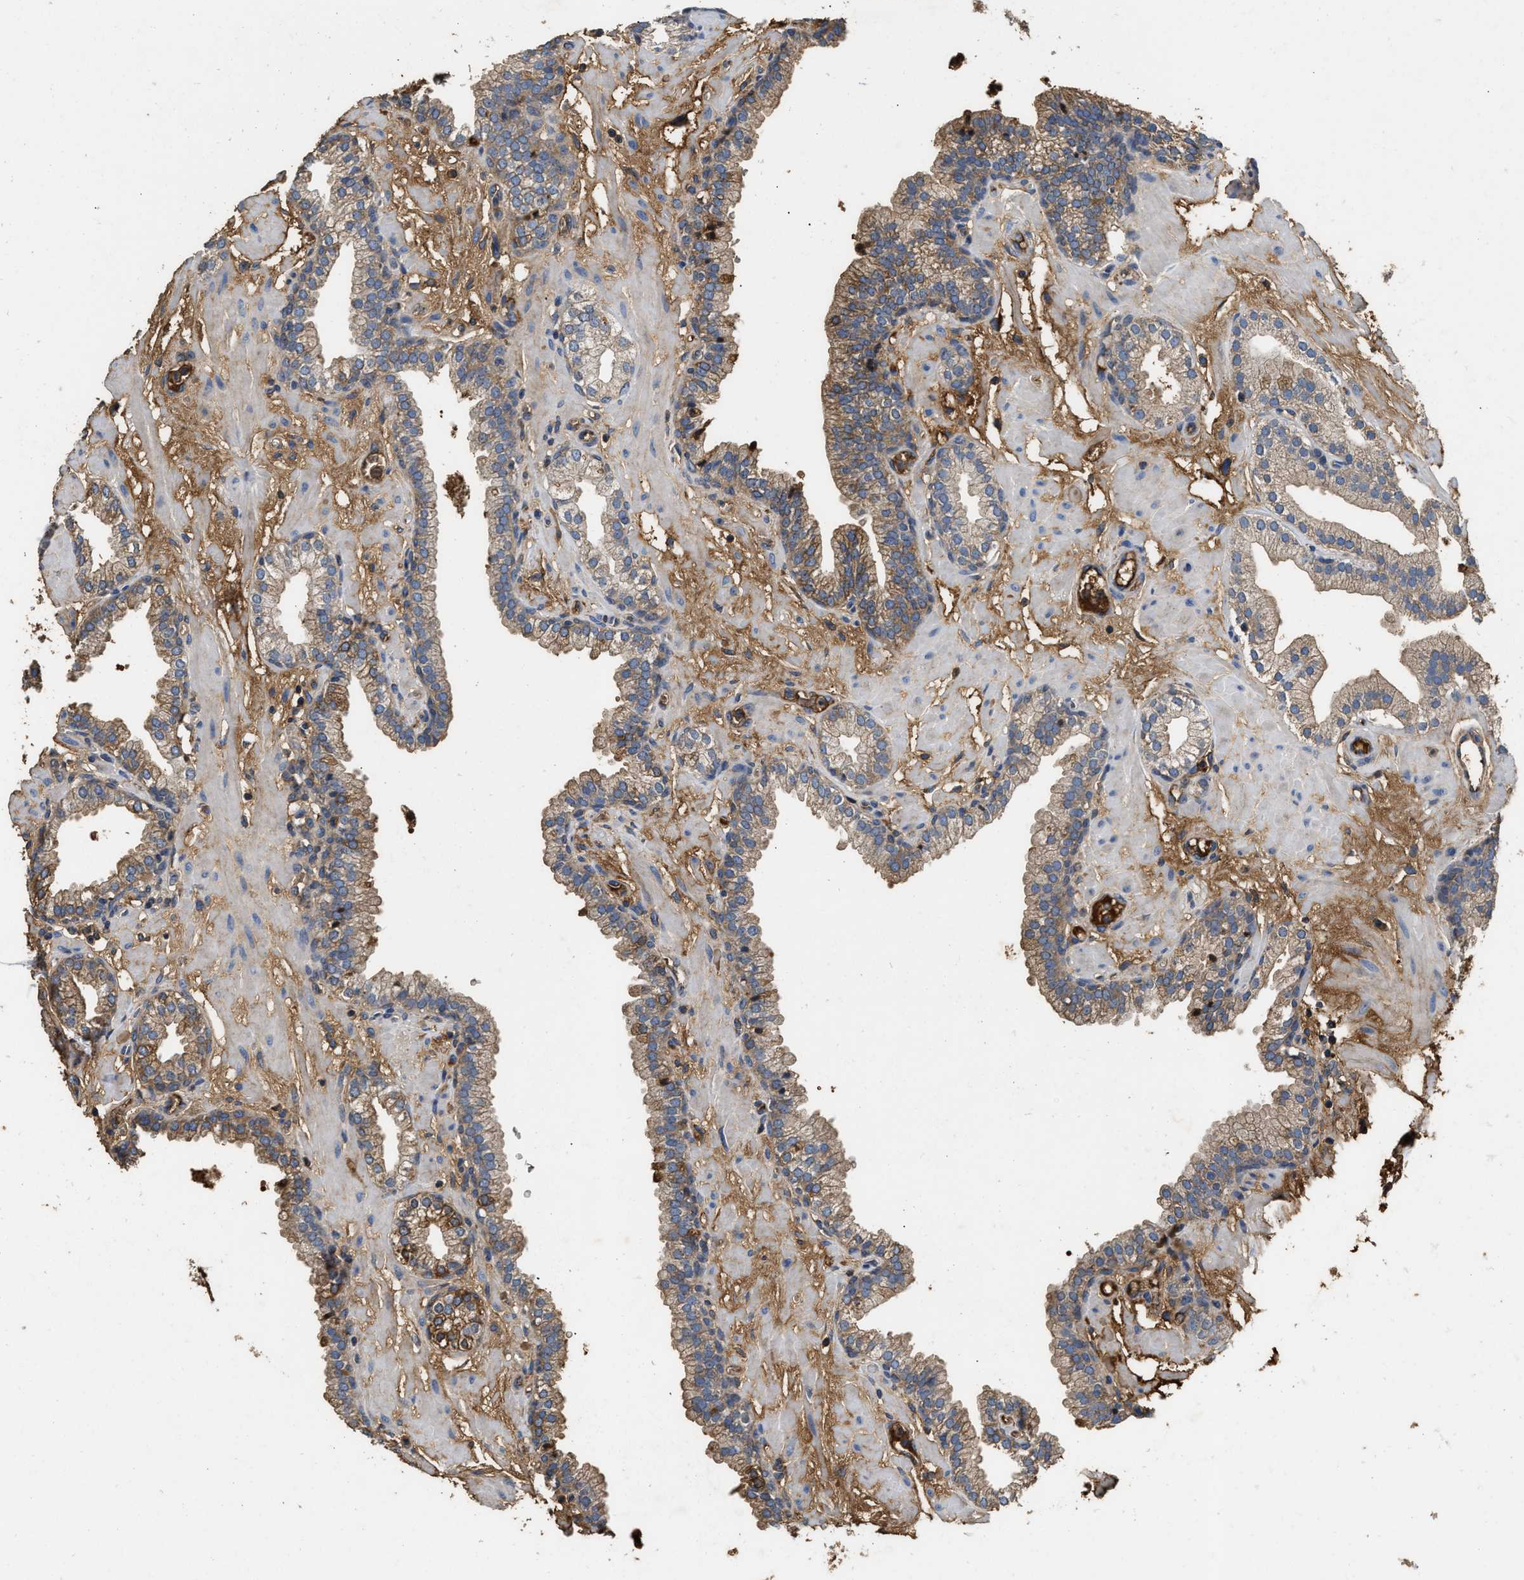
{"staining": {"intensity": "moderate", "quantity": ">75%", "location": "cytoplasmic/membranous"}, "tissue": "prostate", "cell_type": "Glandular cells", "image_type": "normal", "snomed": [{"axis": "morphology", "description": "Normal tissue, NOS"}, {"axis": "morphology", "description": "Urothelial carcinoma, Low grade"}, {"axis": "topography", "description": "Urinary bladder"}, {"axis": "topography", "description": "Prostate"}], "caption": "This photomicrograph exhibits immunohistochemistry (IHC) staining of unremarkable human prostate, with medium moderate cytoplasmic/membranous positivity in approximately >75% of glandular cells.", "gene": "C3", "patient": {"sex": "male", "age": 60}}